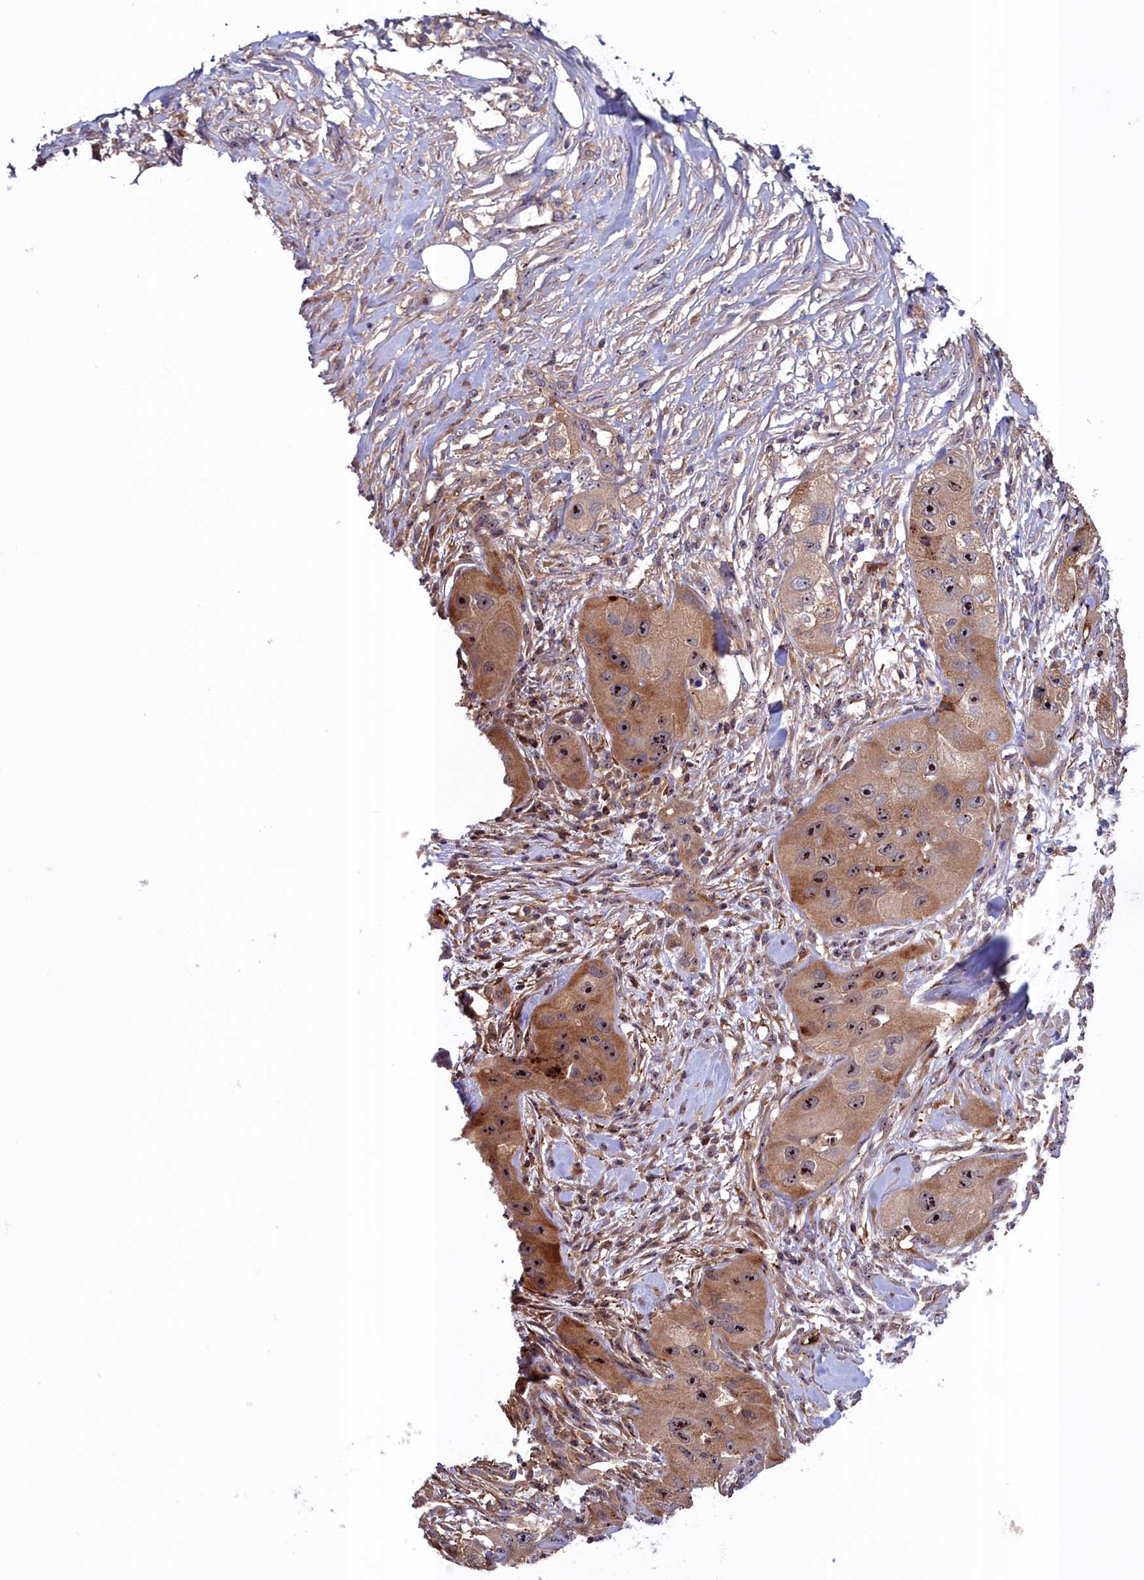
{"staining": {"intensity": "strong", "quantity": ">75%", "location": "cytoplasmic/membranous,nuclear"}, "tissue": "skin cancer", "cell_type": "Tumor cells", "image_type": "cancer", "snomed": [{"axis": "morphology", "description": "Squamous cell carcinoma, NOS"}, {"axis": "topography", "description": "Skin"}, {"axis": "topography", "description": "Subcutis"}], "caption": "A micrograph of human skin cancer (squamous cell carcinoma) stained for a protein displays strong cytoplasmic/membranous and nuclear brown staining in tumor cells.", "gene": "NEURL4", "patient": {"sex": "male", "age": 73}}